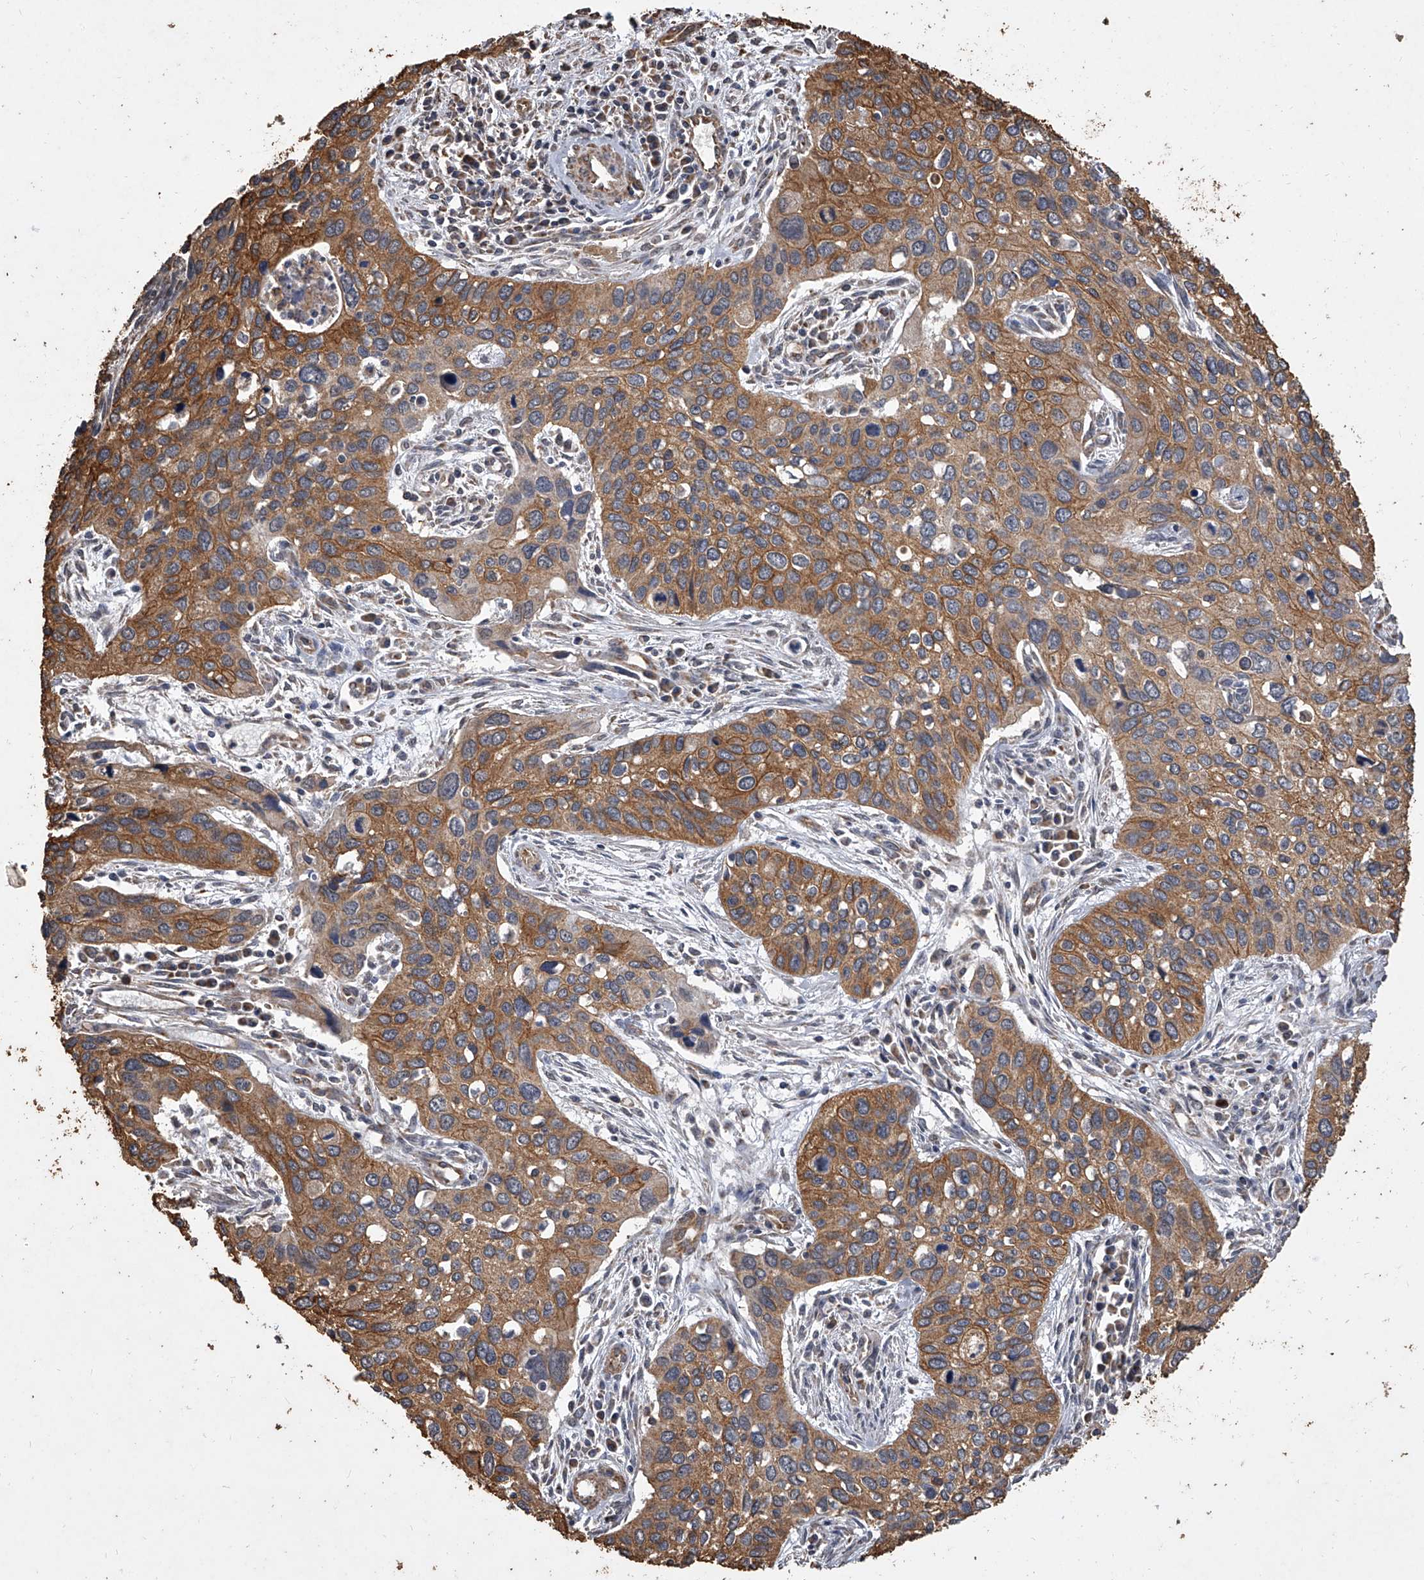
{"staining": {"intensity": "strong", "quantity": ">75%", "location": "cytoplasmic/membranous"}, "tissue": "cervical cancer", "cell_type": "Tumor cells", "image_type": "cancer", "snomed": [{"axis": "morphology", "description": "Squamous cell carcinoma, NOS"}, {"axis": "topography", "description": "Cervix"}], "caption": "Cervical cancer (squamous cell carcinoma) stained for a protein displays strong cytoplasmic/membranous positivity in tumor cells. (IHC, brightfield microscopy, high magnification).", "gene": "MRPL28", "patient": {"sex": "female", "age": 55}}